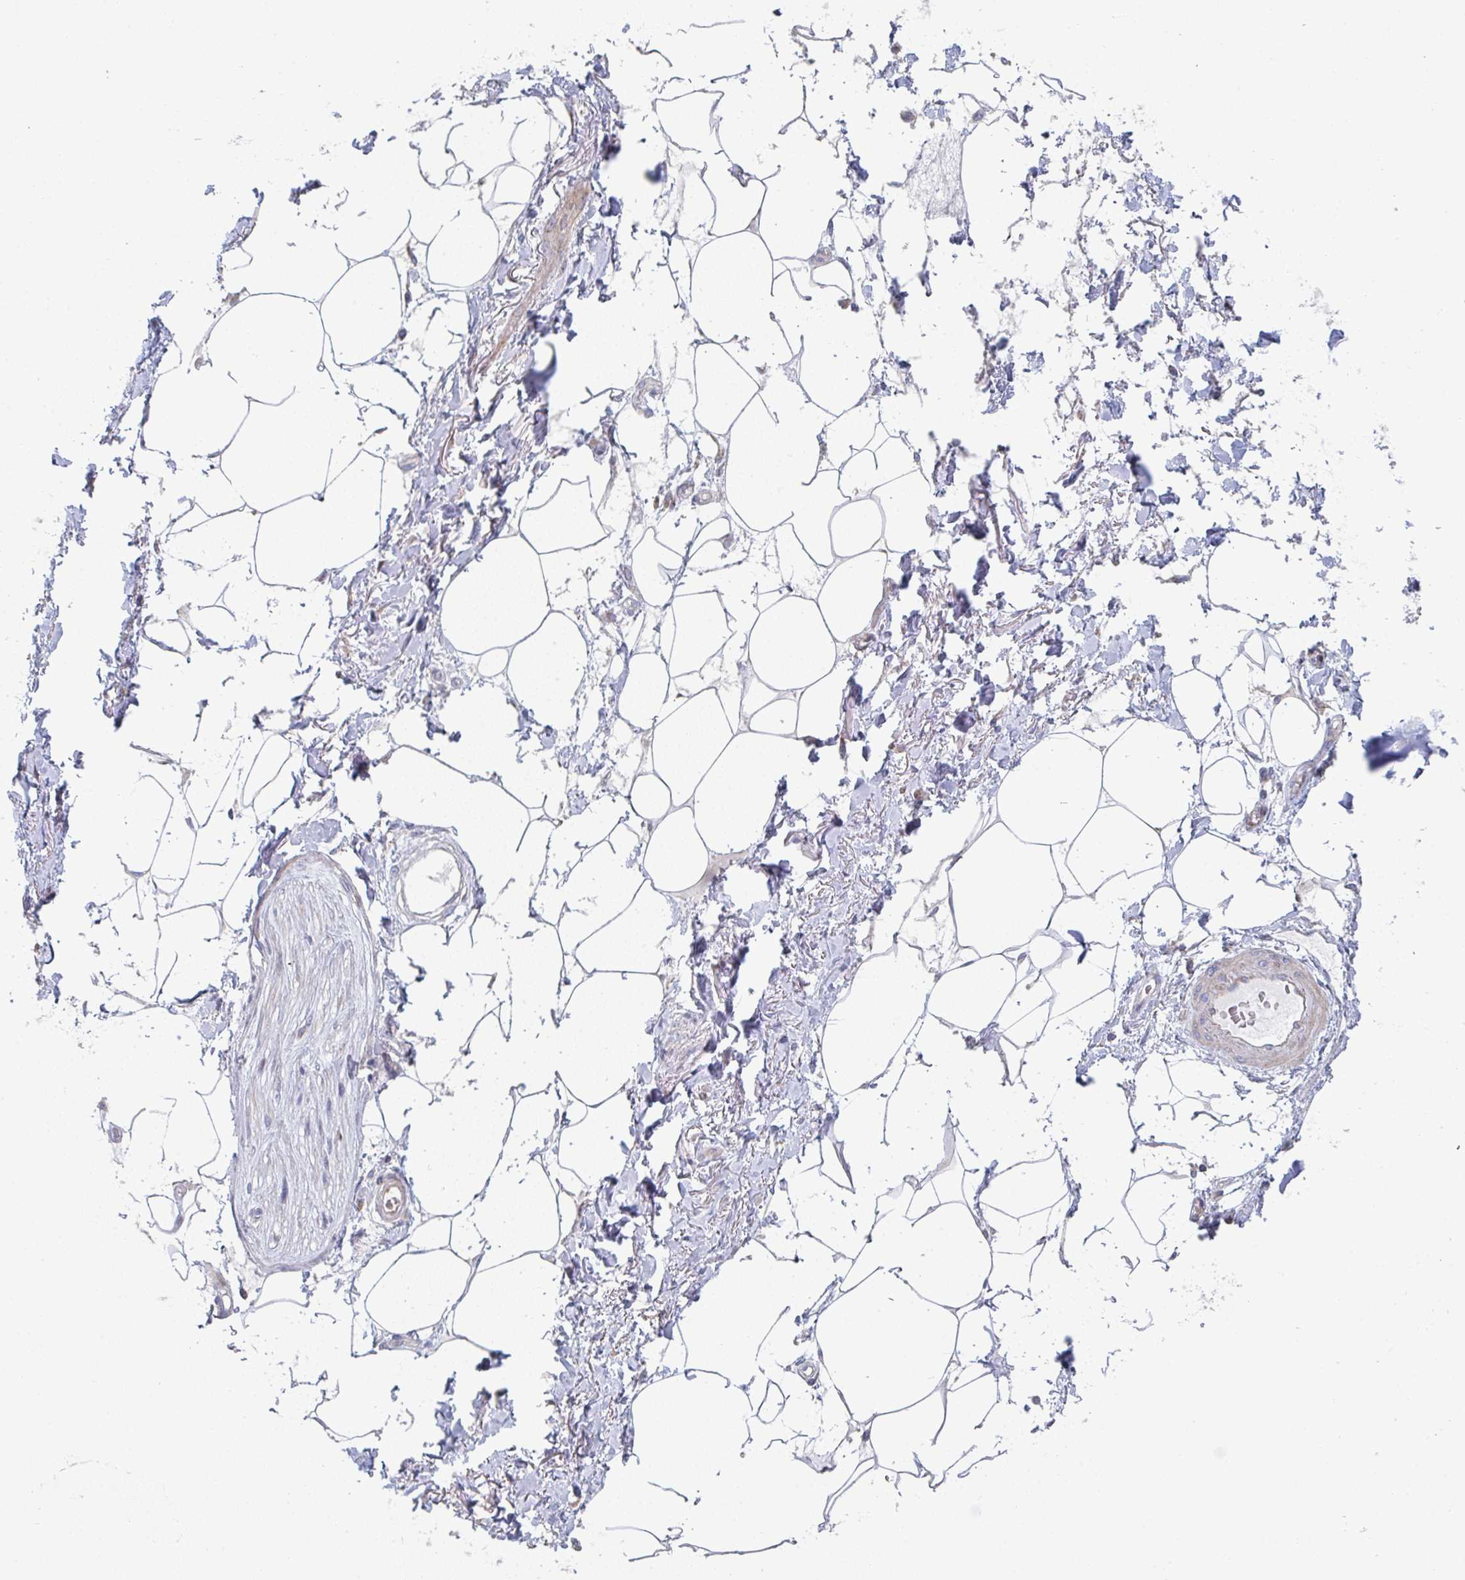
{"staining": {"intensity": "negative", "quantity": "none", "location": "none"}, "tissue": "adipose tissue", "cell_type": "Adipocytes", "image_type": "normal", "snomed": [{"axis": "morphology", "description": "Normal tissue, NOS"}, {"axis": "topography", "description": "Vagina"}, {"axis": "topography", "description": "Peripheral nerve tissue"}], "caption": "Immunohistochemistry (IHC) of normal adipose tissue exhibits no expression in adipocytes. (Brightfield microscopy of DAB IHC at high magnification).", "gene": "ZNF644", "patient": {"sex": "female", "age": 71}}